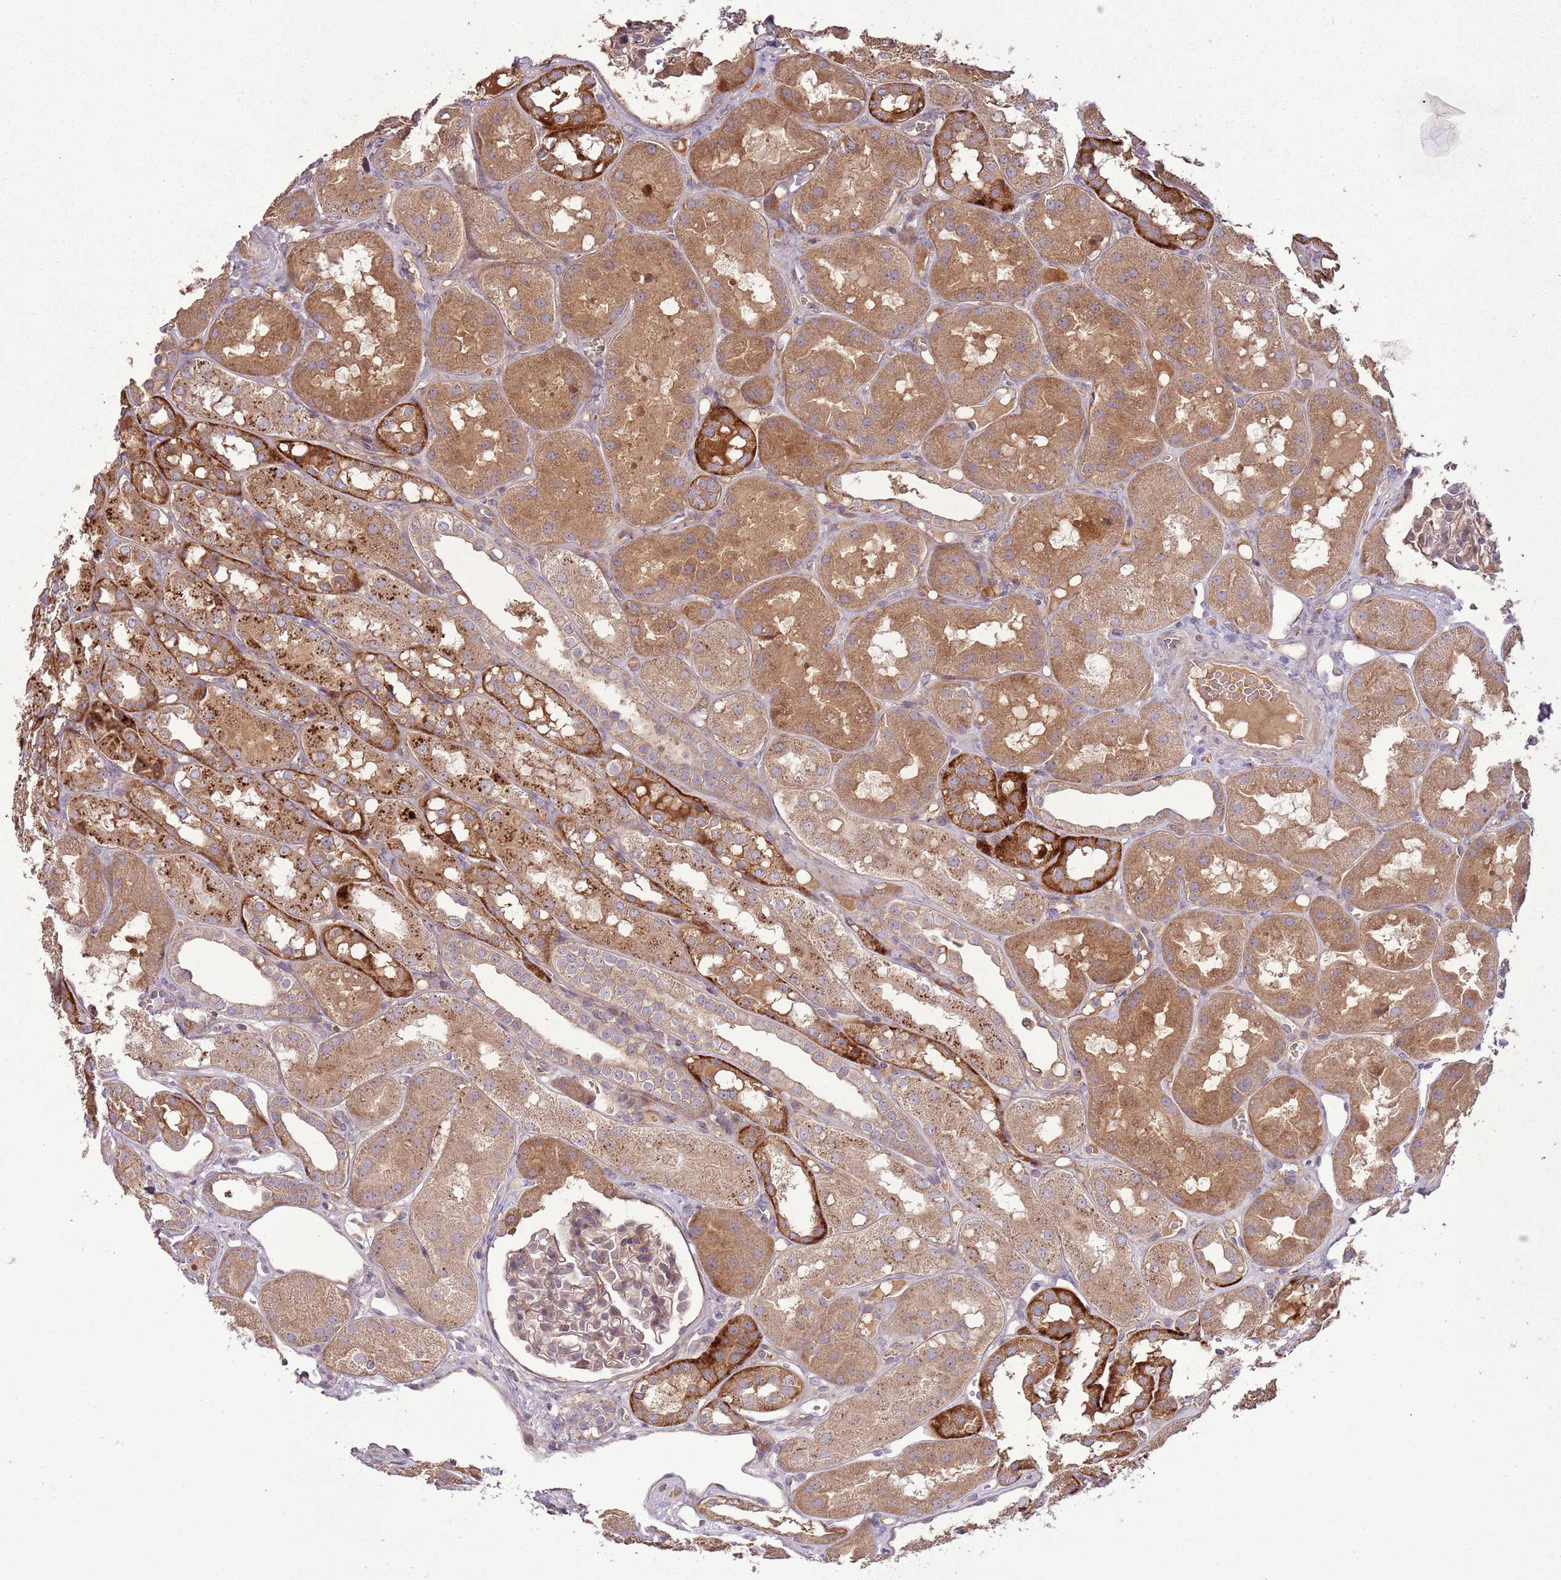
{"staining": {"intensity": "moderate", "quantity": ">75%", "location": "cytoplasmic/membranous"}, "tissue": "kidney", "cell_type": "Cells in glomeruli", "image_type": "normal", "snomed": [{"axis": "morphology", "description": "Normal tissue, NOS"}, {"axis": "topography", "description": "Kidney"}], "caption": "Approximately >75% of cells in glomeruli in normal human kidney show moderate cytoplasmic/membranous protein expression as visualized by brown immunohistochemical staining.", "gene": "ANKRD24", "patient": {"sex": "male", "age": 16}}